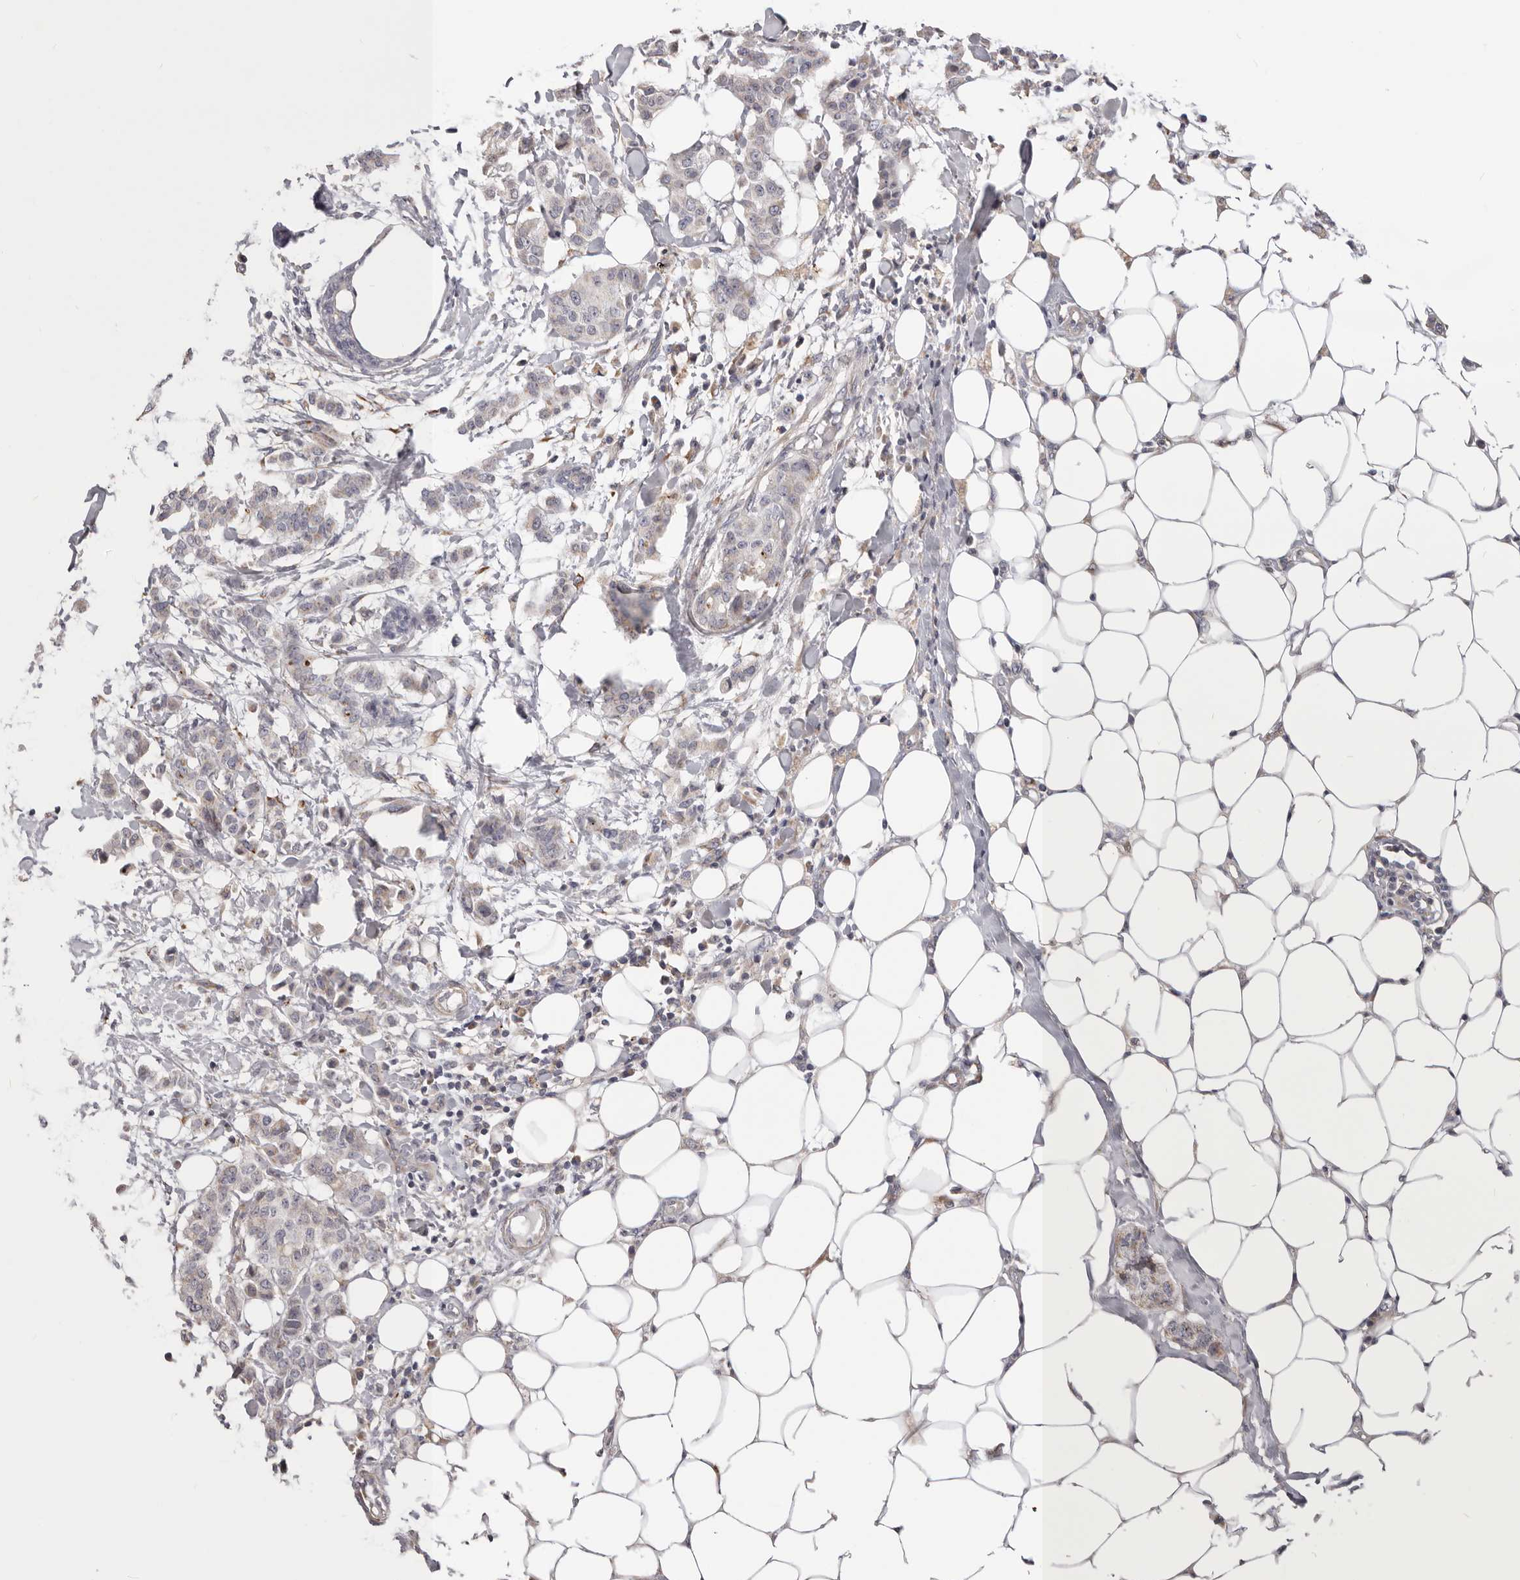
{"staining": {"intensity": "negative", "quantity": "none", "location": "none"}, "tissue": "breast cancer", "cell_type": "Tumor cells", "image_type": "cancer", "snomed": [{"axis": "morphology", "description": "Duct carcinoma"}, {"axis": "topography", "description": "Breast"}], "caption": "Tumor cells are negative for brown protein staining in breast infiltrating ductal carcinoma.", "gene": "MRPS10", "patient": {"sex": "female", "age": 40}}